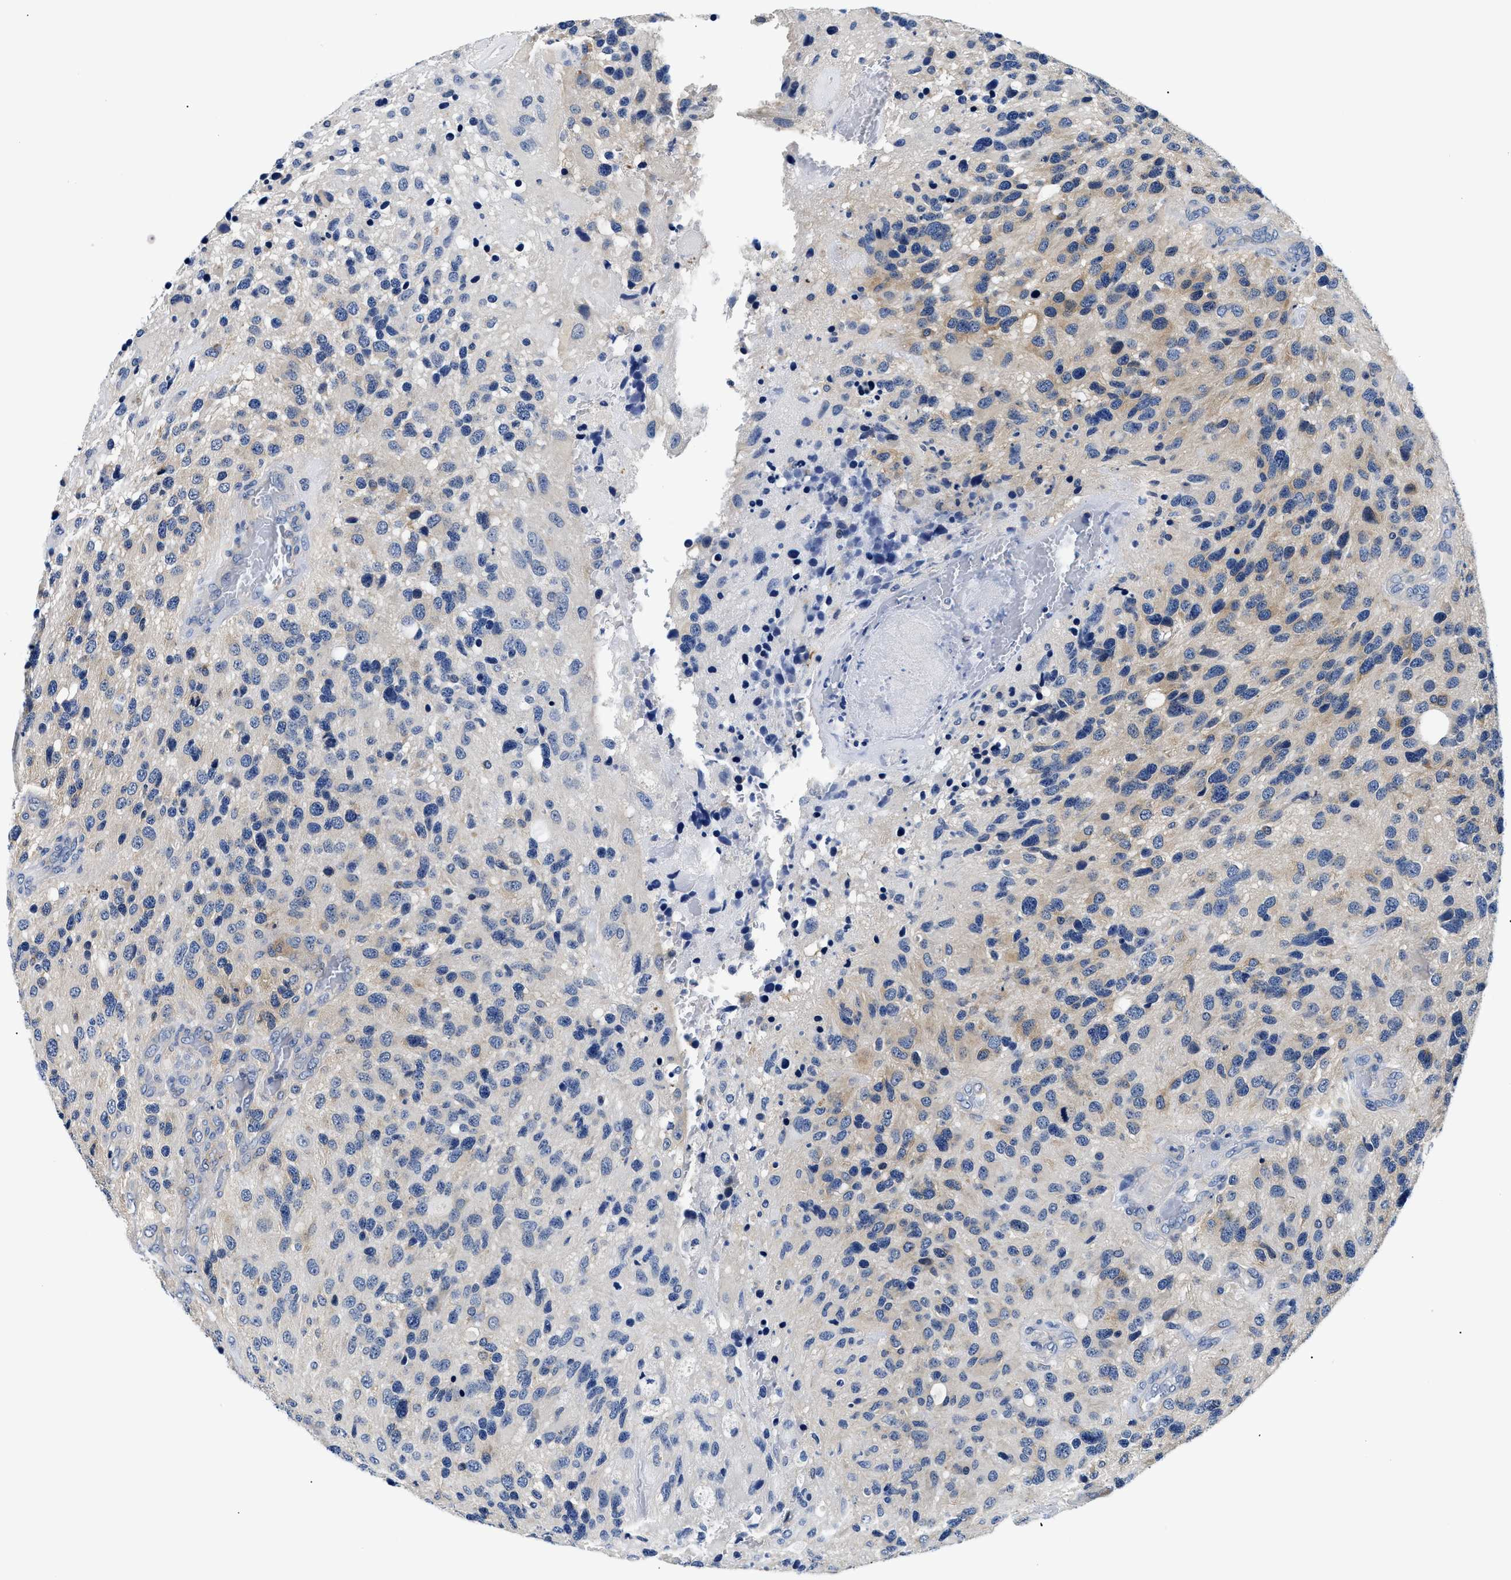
{"staining": {"intensity": "weak", "quantity": "<25%", "location": "cytoplasmic/membranous"}, "tissue": "glioma", "cell_type": "Tumor cells", "image_type": "cancer", "snomed": [{"axis": "morphology", "description": "Glioma, malignant, High grade"}, {"axis": "topography", "description": "Brain"}], "caption": "An image of glioma stained for a protein shows no brown staining in tumor cells.", "gene": "MEA1", "patient": {"sex": "female", "age": 58}}